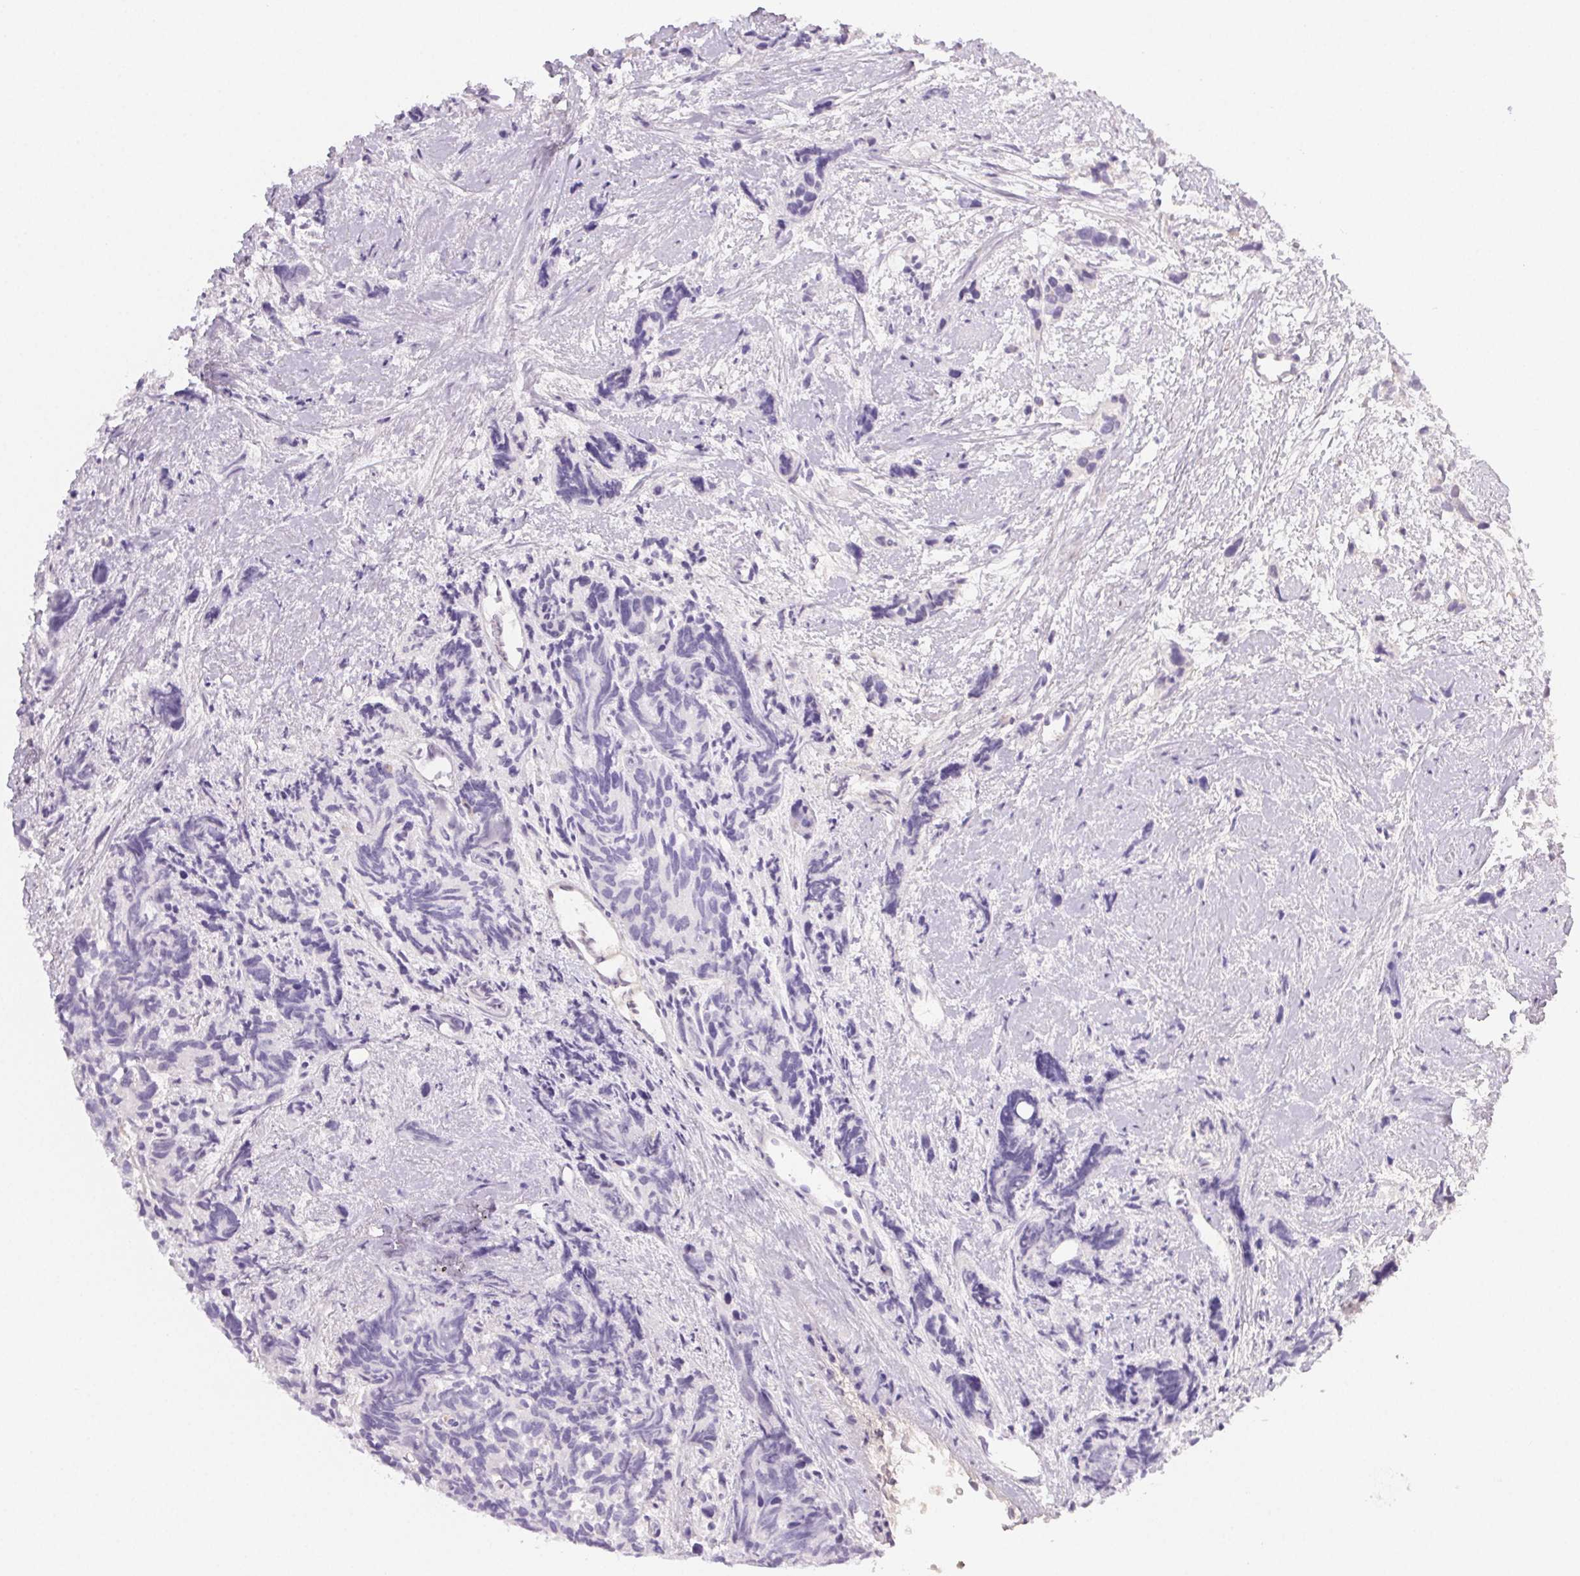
{"staining": {"intensity": "negative", "quantity": "none", "location": "none"}, "tissue": "prostate cancer", "cell_type": "Tumor cells", "image_type": "cancer", "snomed": [{"axis": "morphology", "description": "Adenocarcinoma, High grade"}, {"axis": "topography", "description": "Prostate"}], "caption": "The photomicrograph reveals no staining of tumor cells in adenocarcinoma (high-grade) (prostate). (DAB (3,3'-diaminobenzidine) immunohistochemistry (IHC) with hematoxylin counter stain).", "gene": "PADI4", "patient": {"sex": "male", "age": 77}}